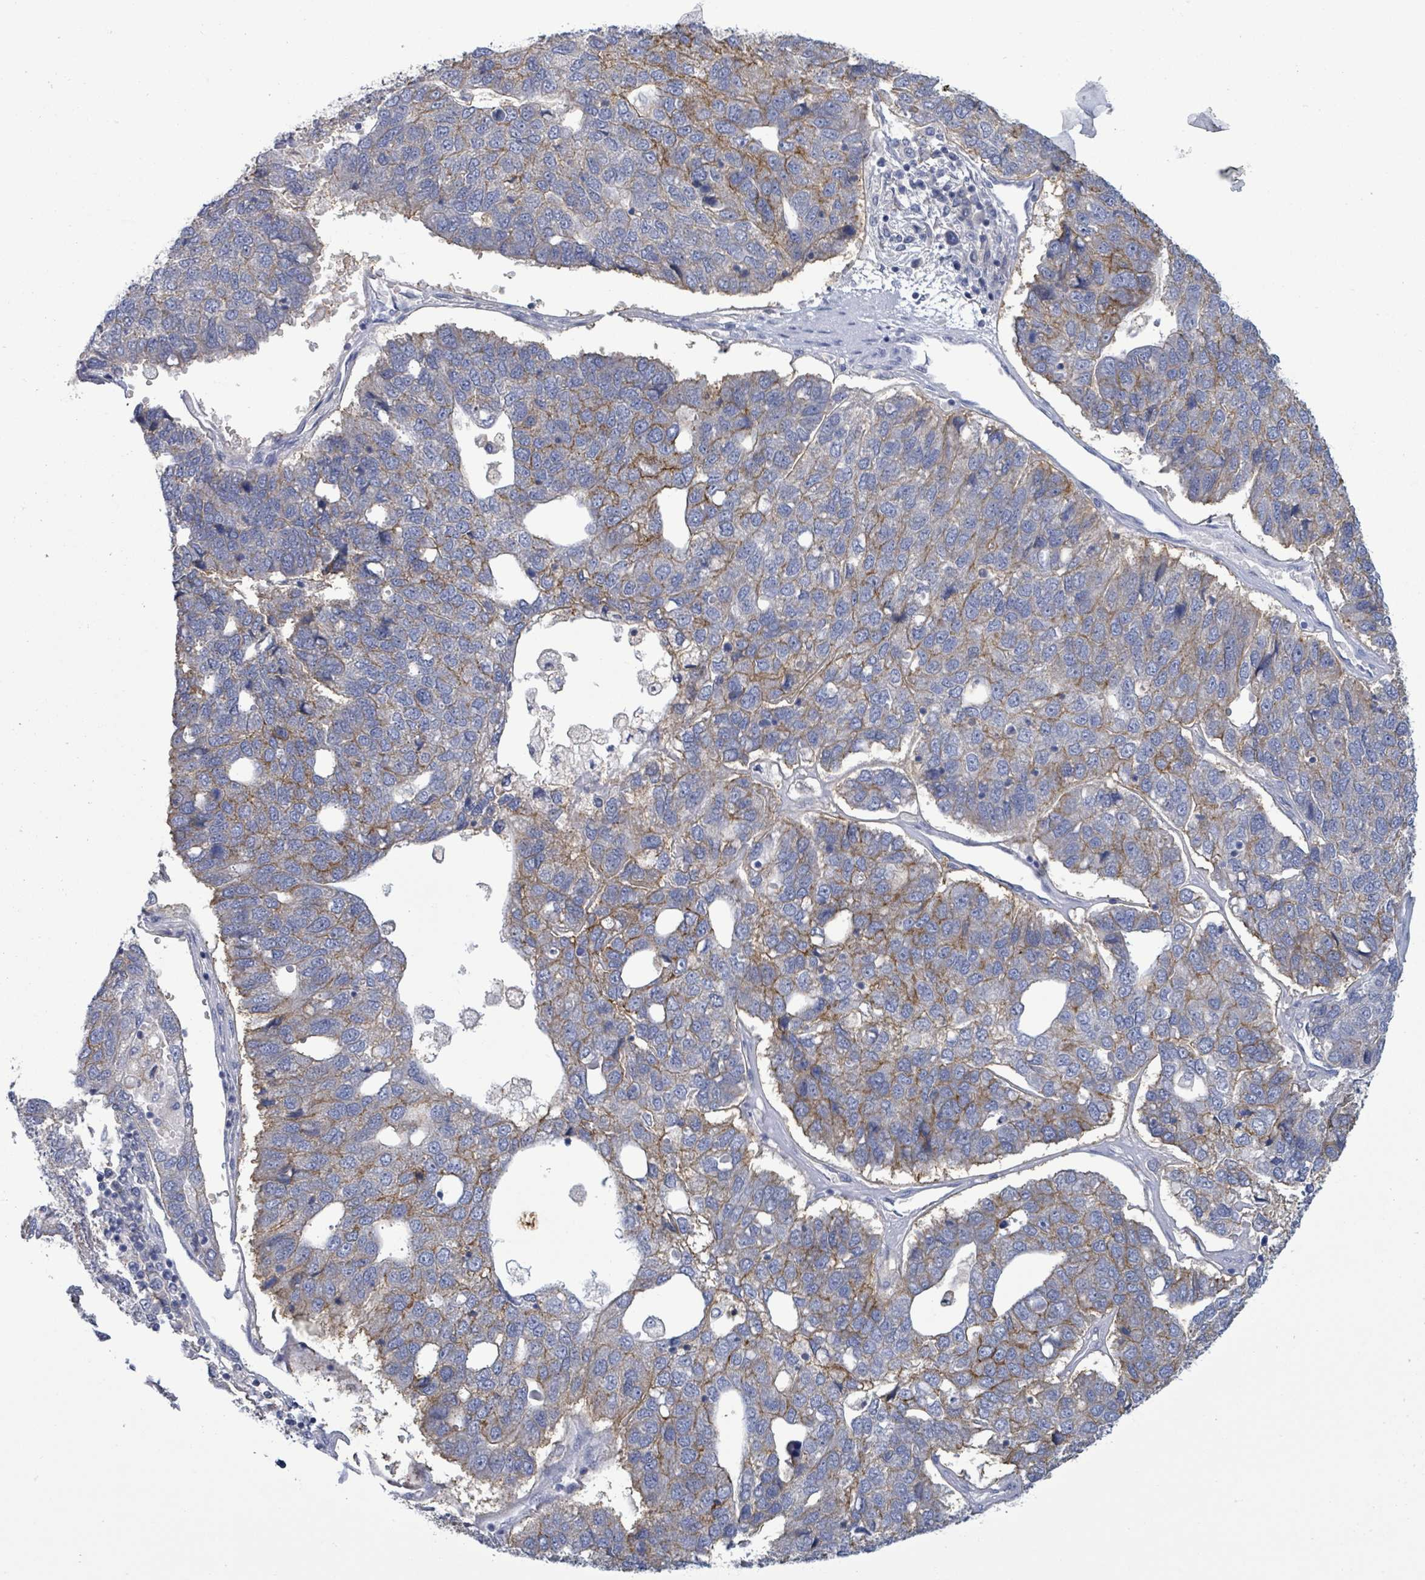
{"staining": {"intensity": "moderate", "quantity": "<25%", "location": "cytoplasmic/membranous"}, "tissue": "pancreatic cancer", "cell_type": "Tumor cells", "image_type": "cancer", "snomed": [{"axis": "morphology", "description": "Adenocarcinoma, NOS"}, {"axis": "topography", "description": "Pancreas"}], "caption": "Immunohistochemistry image of human pancreatic cancer stained for a protein (brown), which demonstrates low levels of moderate cytoplasmic/membranous staining in about <25% of tumor cells.", "gene": "BSG", "patient": {"sex": "female", "age": 61}}